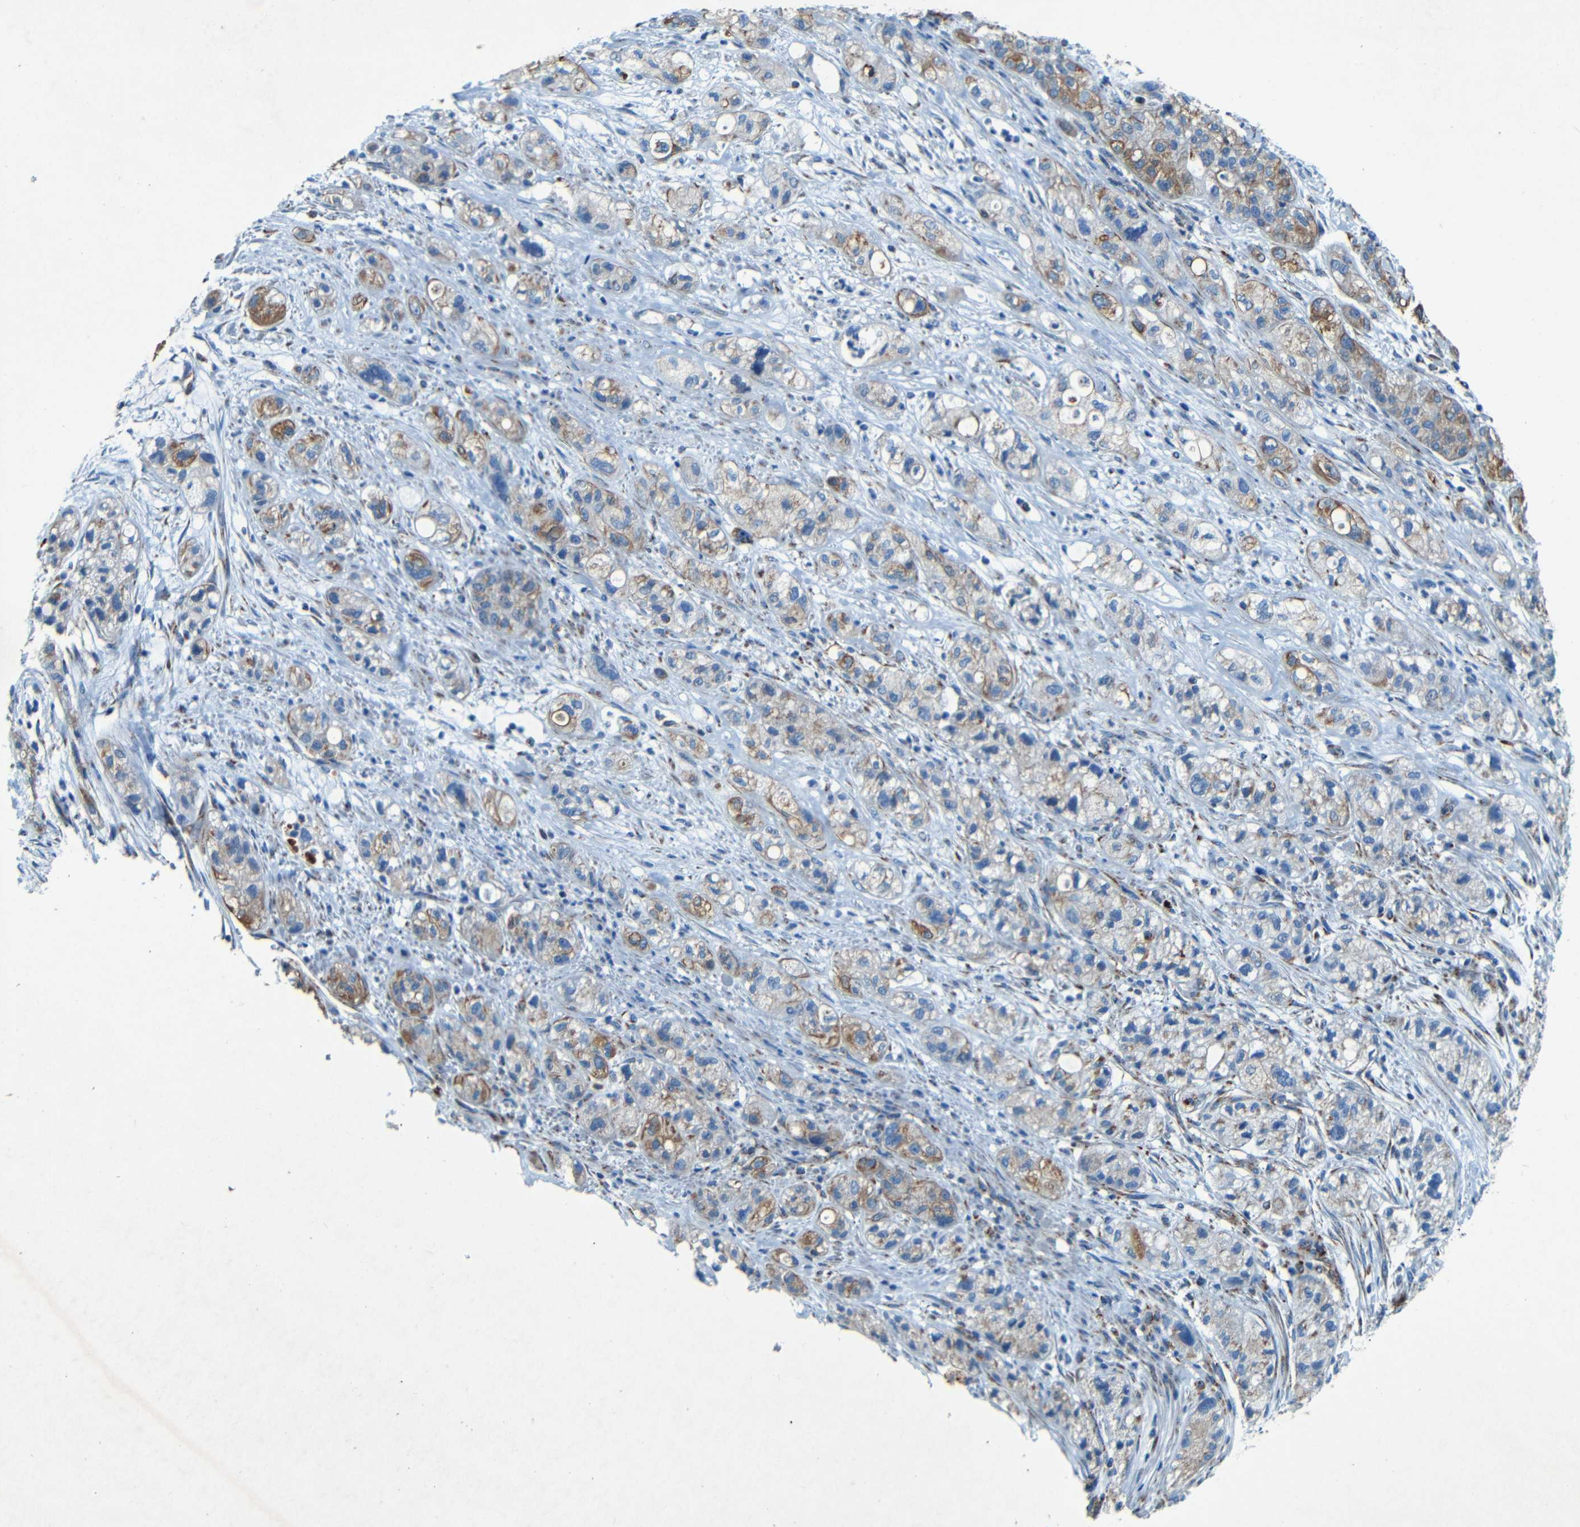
{"staining": {"intensity": "moderate", "quantity": "25%-75%", "location": "cytoplasmic/membranous"}, "tissue": "pancreatic cancer", "cell_type": "Tumor cells", "image_type": "cancer", "snomed": [{"axis": "morphology", "description": "Adenocarcinoma, NOS"}, {"axis": "topography", "description": "Pancreas"}], "caption": "A high-resolution histopathology image shows IHC staining of pancreatic adenocarcinoma, which shows moderate cytoplasmic/membranous staining in approximately 25%-75% of tumor cells.", "gene": "WSCD2", "patient": {"sex": "female", "age": 78}}